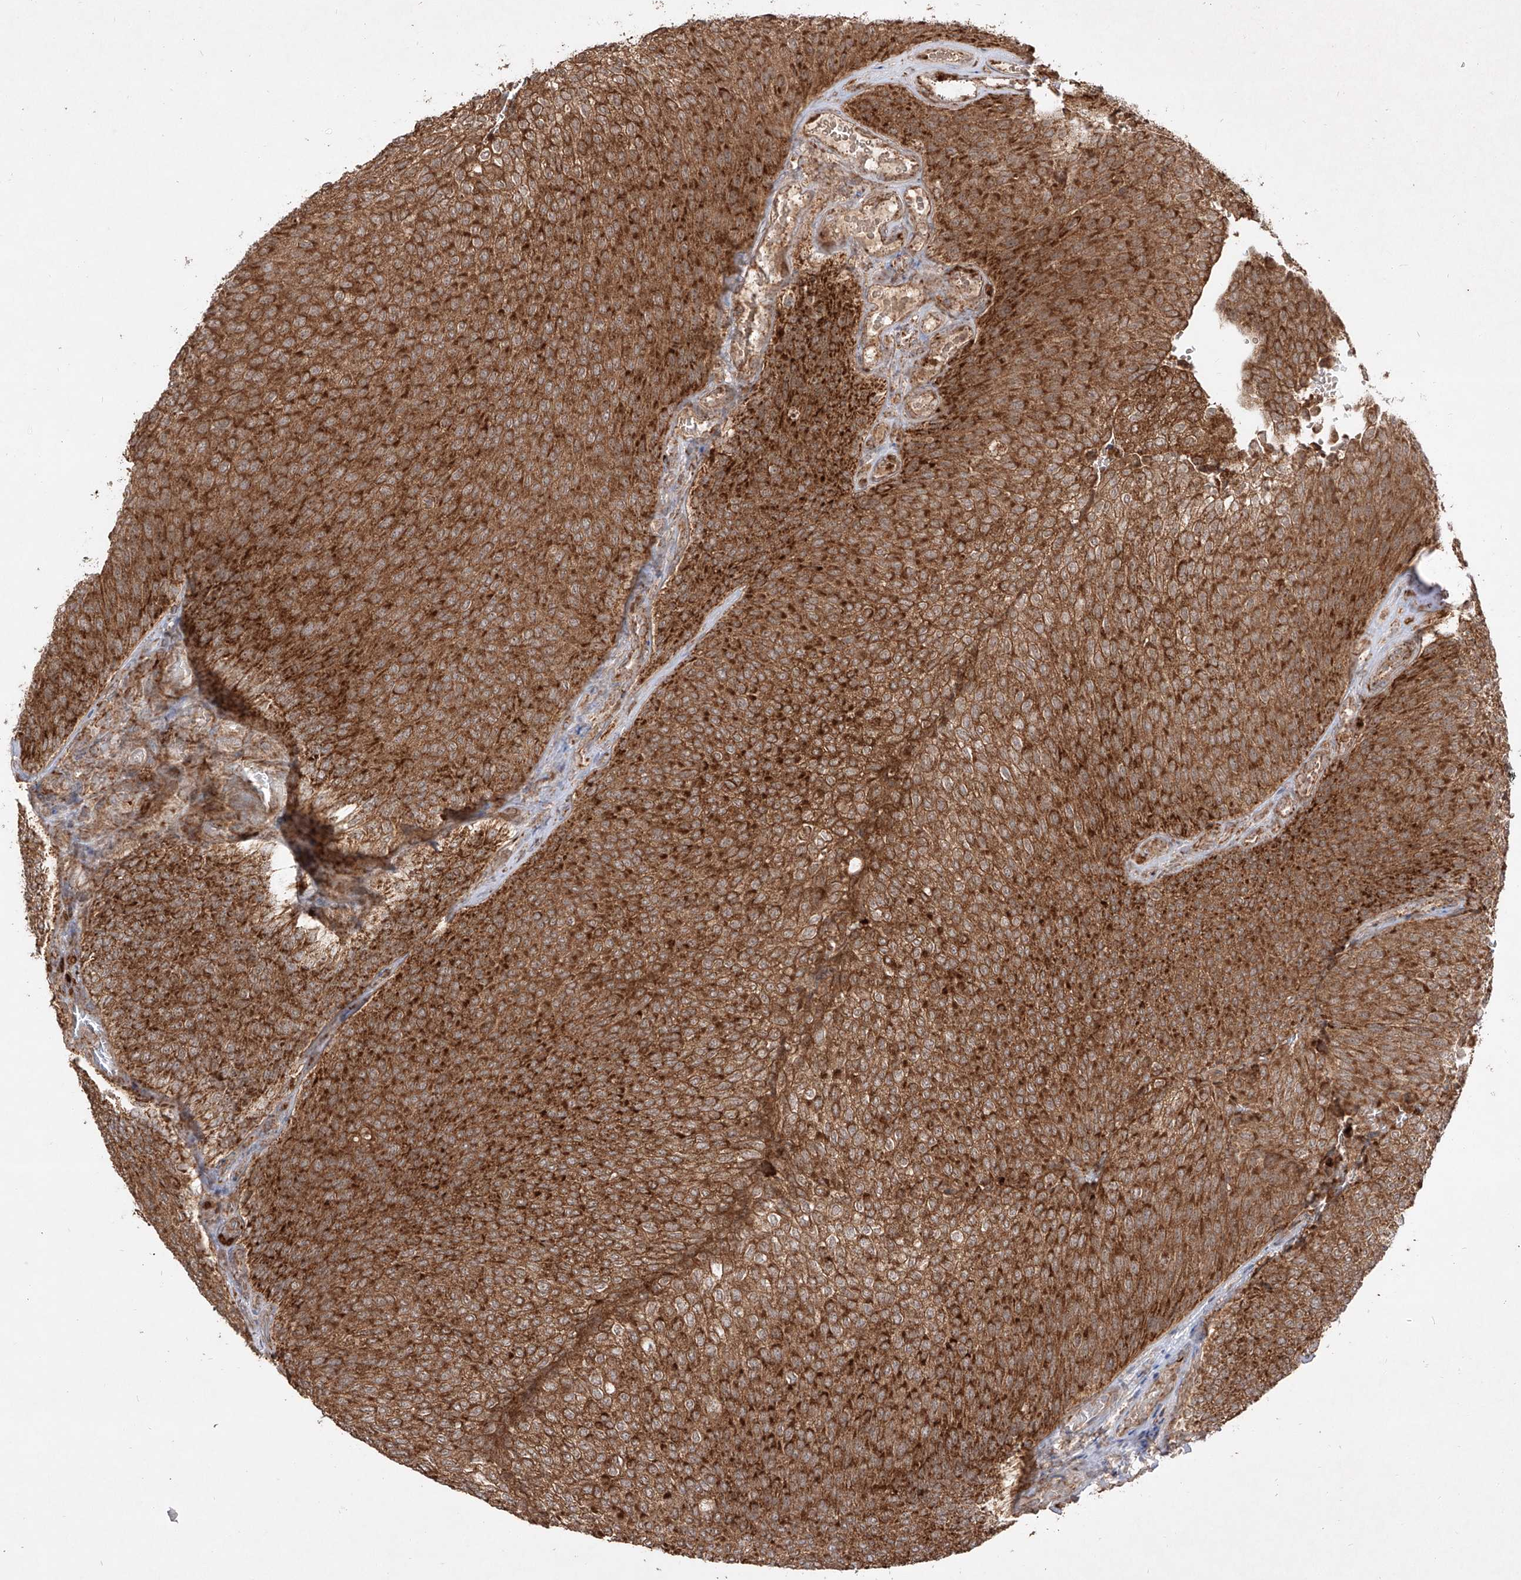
{"staining": {"intensity": "strong", "quantity": ">75%", "location": "cytoplasmic/membranous"}, "tissue": "urothelial cancer", "cell_type": "Tumor cells", "image_type": "cancer", "snomed": [{"axis": "morphology", "description": "Urothelial carcinoma, Low grade"}, {"axis": "topography", "description": "Urinary bladder"}], "caption": "Human low-grade urothelial carcinoma stained for a protein (brown) demonstrates strong cytoplasmic/membranous positive positivity in approximately >75% of tumor cells.", "gene": "AIM2", "patient": {"sex": "female", "age": 79}}